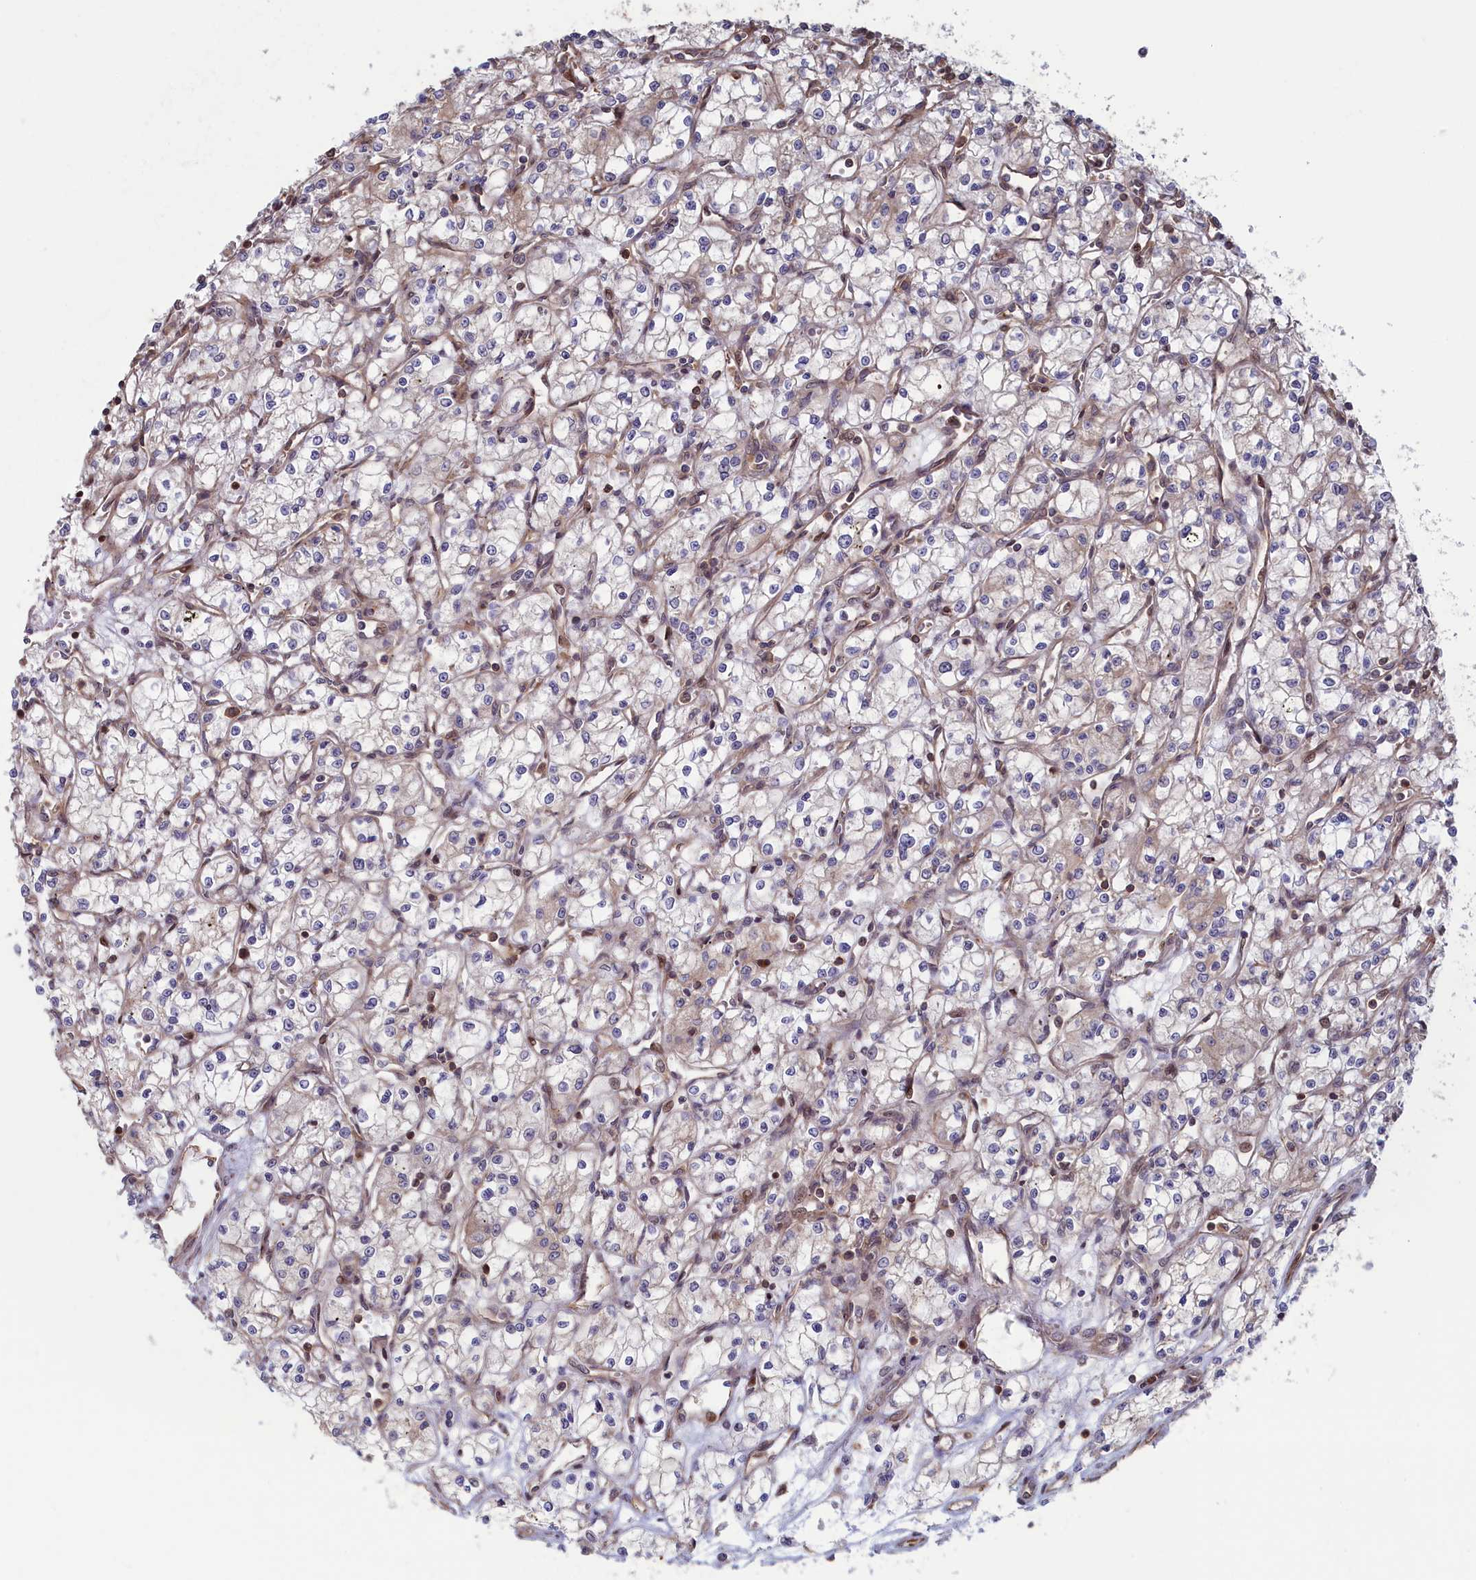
{"staining": {"intensity": "negative", "quantity": "none", "location": "none"}, "tissue": "renal cancer", "cell_type": "Tumor cells", "image_type": "cancer", "snomed": [{"axis": "morphology", "description": "Adenocarcinoma, NOS"}, {"axis": "topography", "description": "Kidney"}], "caption": "High power microscopy histopathology image of an immunohistochemistry histopathology image of adenocarcinoma (renal), revealing no significant positivity in tumor cells.", "gene": "RILPL1", "patient": {"sex": "male", "age": 59}}